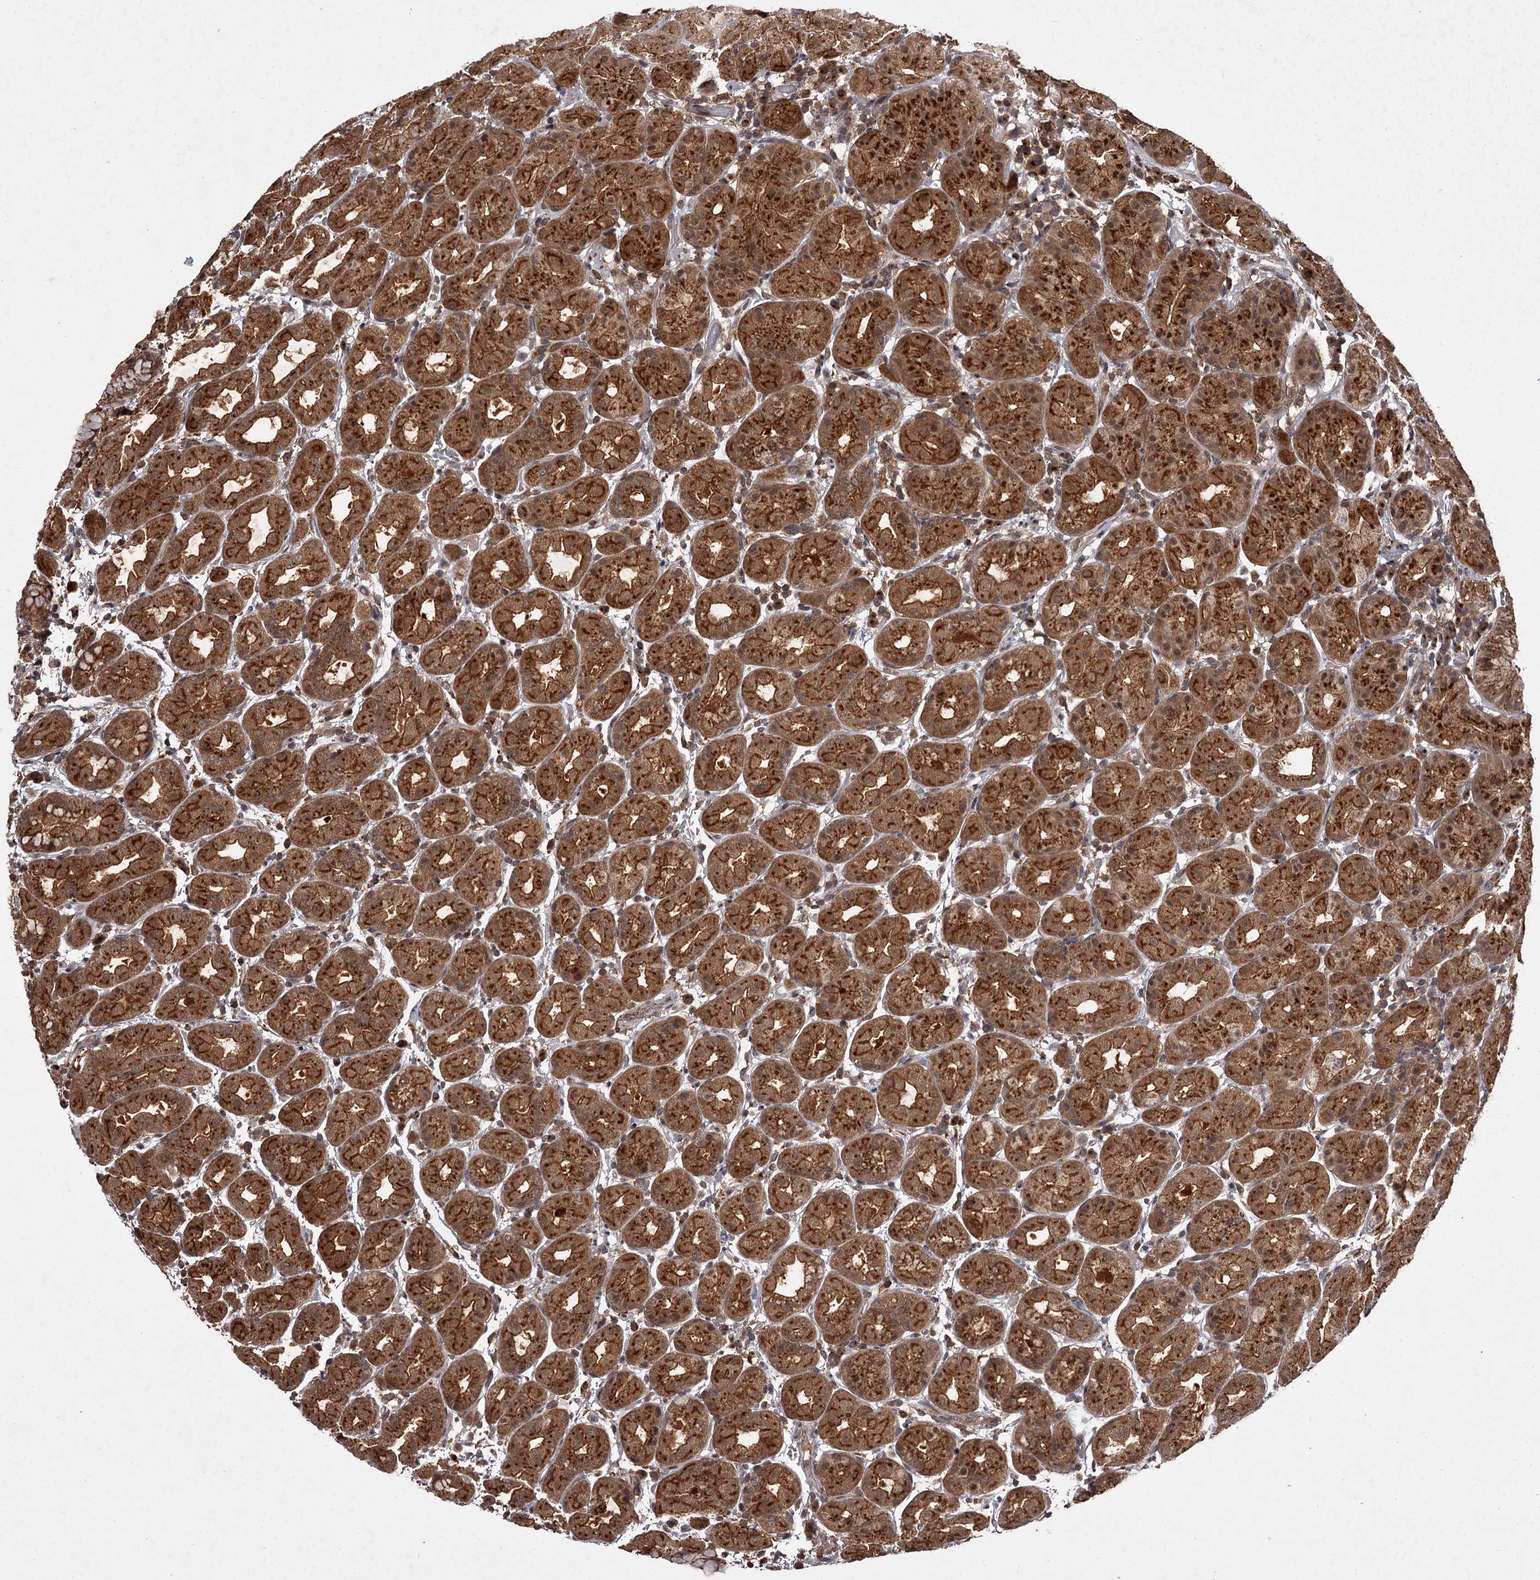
{"staining": {"intensity": "strong", "quantity": ">75%", "location": "cytoplasmic/membranous,nuclear"}, "tissue": "stomach", "cell_type": "Glandular cells", "image_type": "normal", "snomed": [{"axis": "morphology", "description": "Normal tissue, NOS"}, {"axis": "topography", "description": "Stomach"}], "caption": "Glandular cells exhibit high levels of strong cytoplasmic/membranous,nuclear expression in about >75% of cells in benign human stomach. The staining was performed using DAB (3,3'-diaminobenzidine) to visualize the protein expression in brown, while the nuclei were stained in blue with hematoxylin (Magnification: 20x).", "gene": "TBC1D23", "patient": {"sex": "female", "age": 79}}